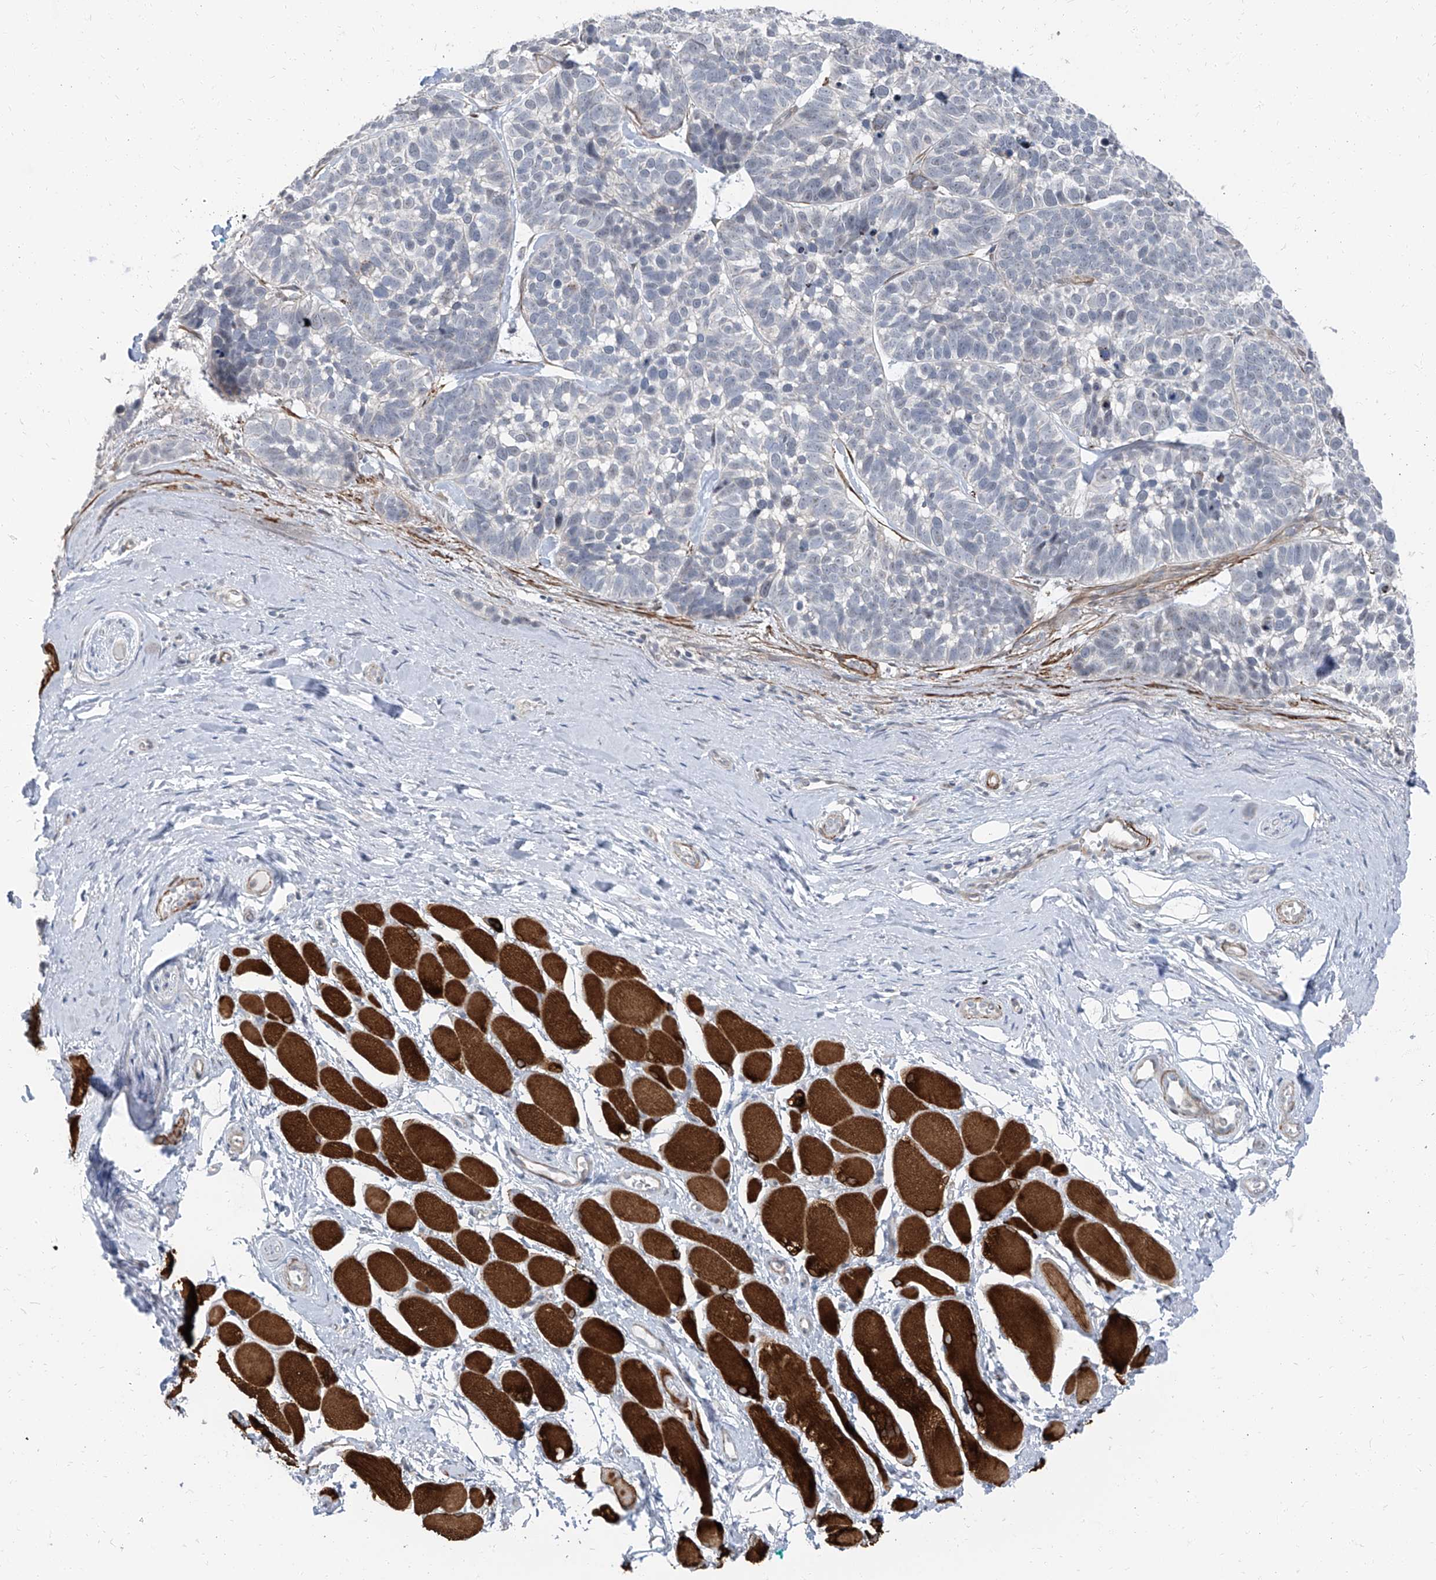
{"staining": {"intensity": "negative", "quantity": "none", "location": "none"}, "tissue": "skin cancer", "cell_type": "Tumor cells", "image_type": "cancer", "snomed": [{"axis": "morphology", "description": "Basal cell carcinoma"}, {"axis": "topography", "description": "Skin"}], "caption": "Immunohistochemical staining of human basal cell carcinoma (skin) reveals no significant positivity in tumor cells.", "gene": "TXLNB", "patient": {"sex": "male", "age": 62}}